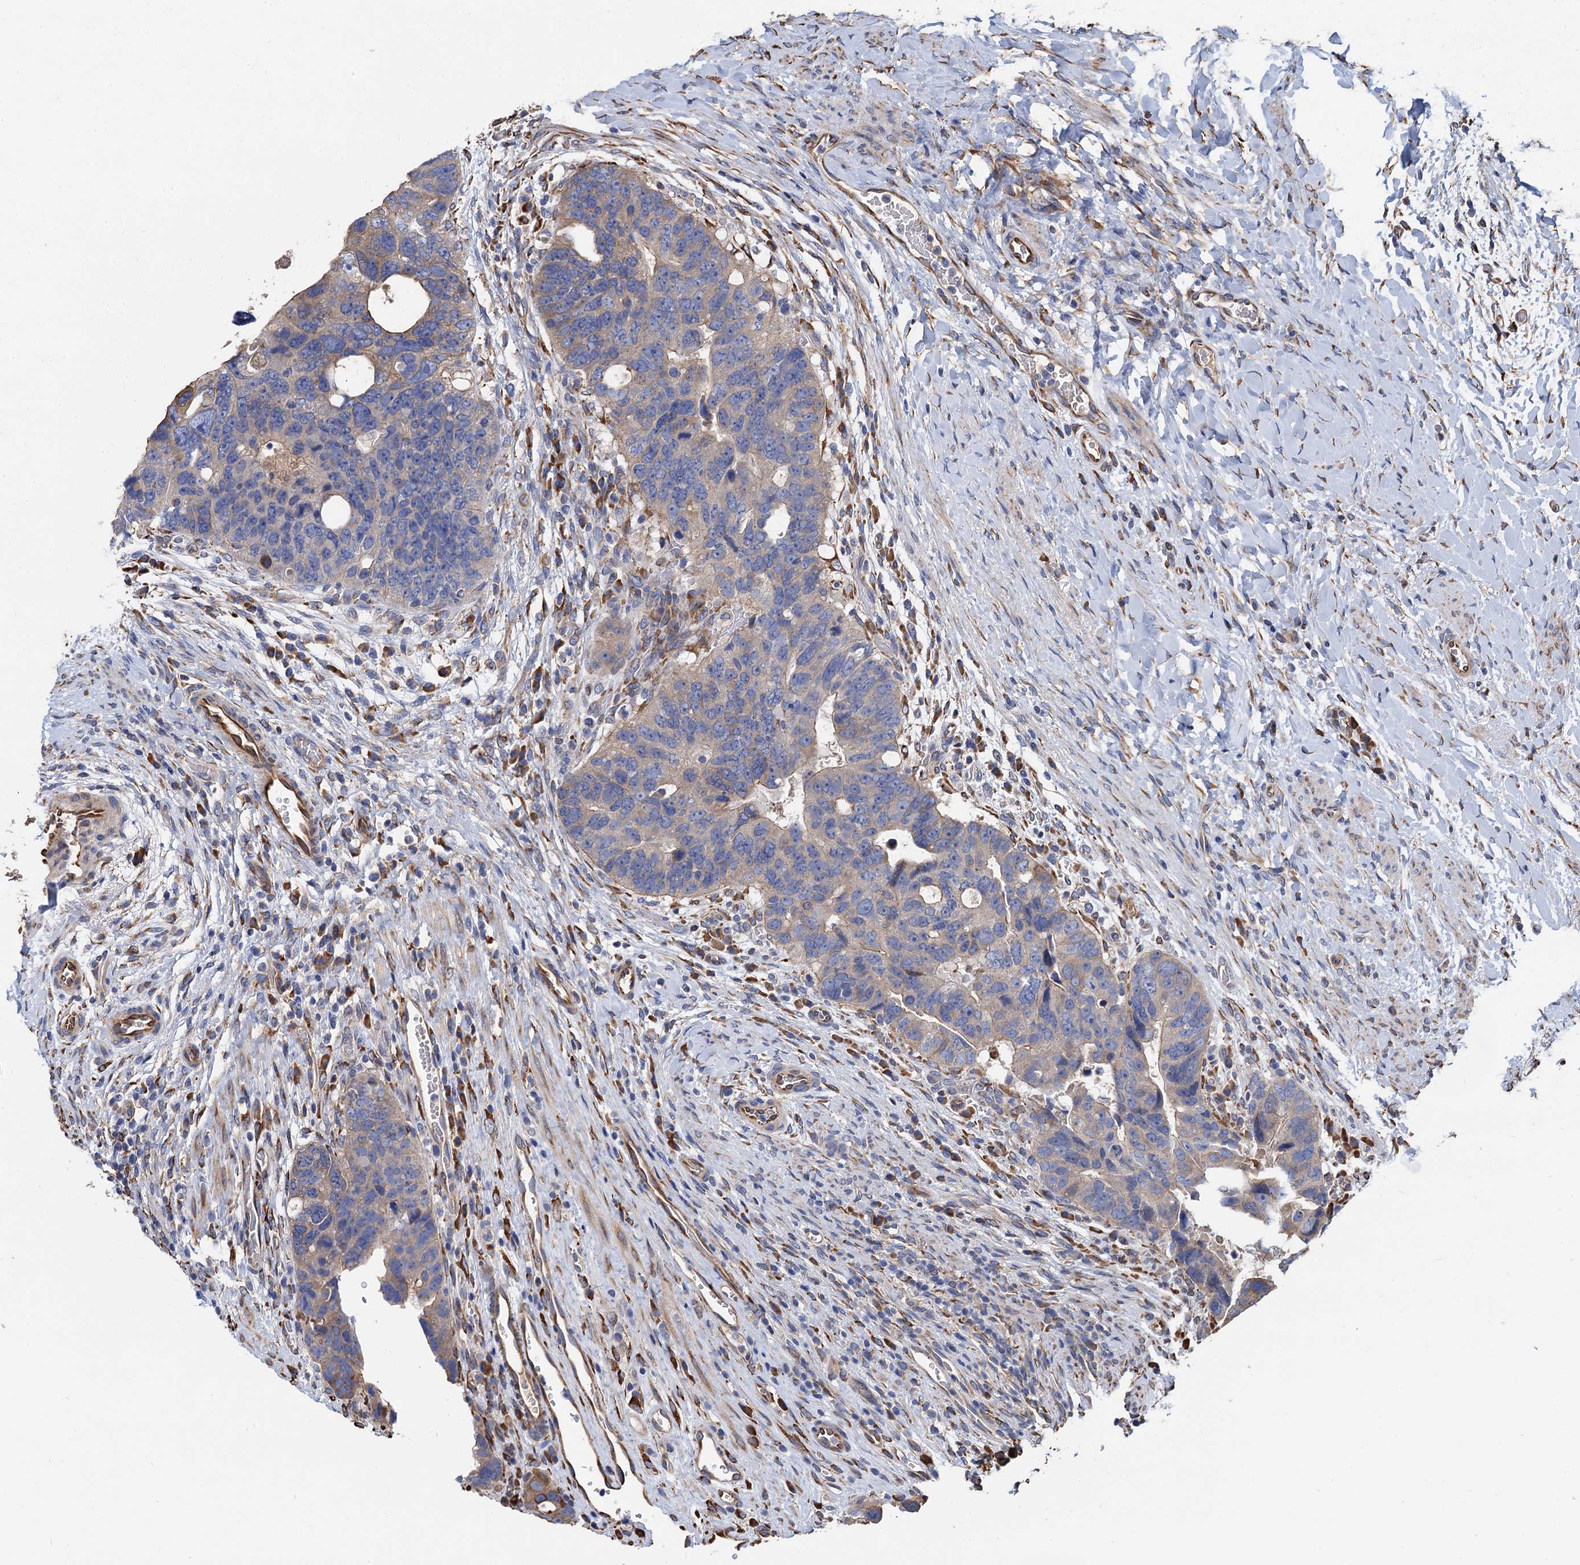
{"staining": {"intensity": "moderate", "quantity": "<25%", "location": "cytoplasmic/membranous"}, "tissue": "colorectal cancer", "cell_type": "Tumor cells", "image_type": "cancer", "snomed": [{"axis": "morphology", "description": "Adenocarcinoma, NOS"}, {"axis": "topography", "description": "Rectum"}], "caption": "A brown stain labels moderate cytoplasmic/membranous expression of a protein in colorectal cancer (adenocarcinoma) tumor cells.", "gene": "CNNM1", "patient": {"sex": "male", "age": 59}}